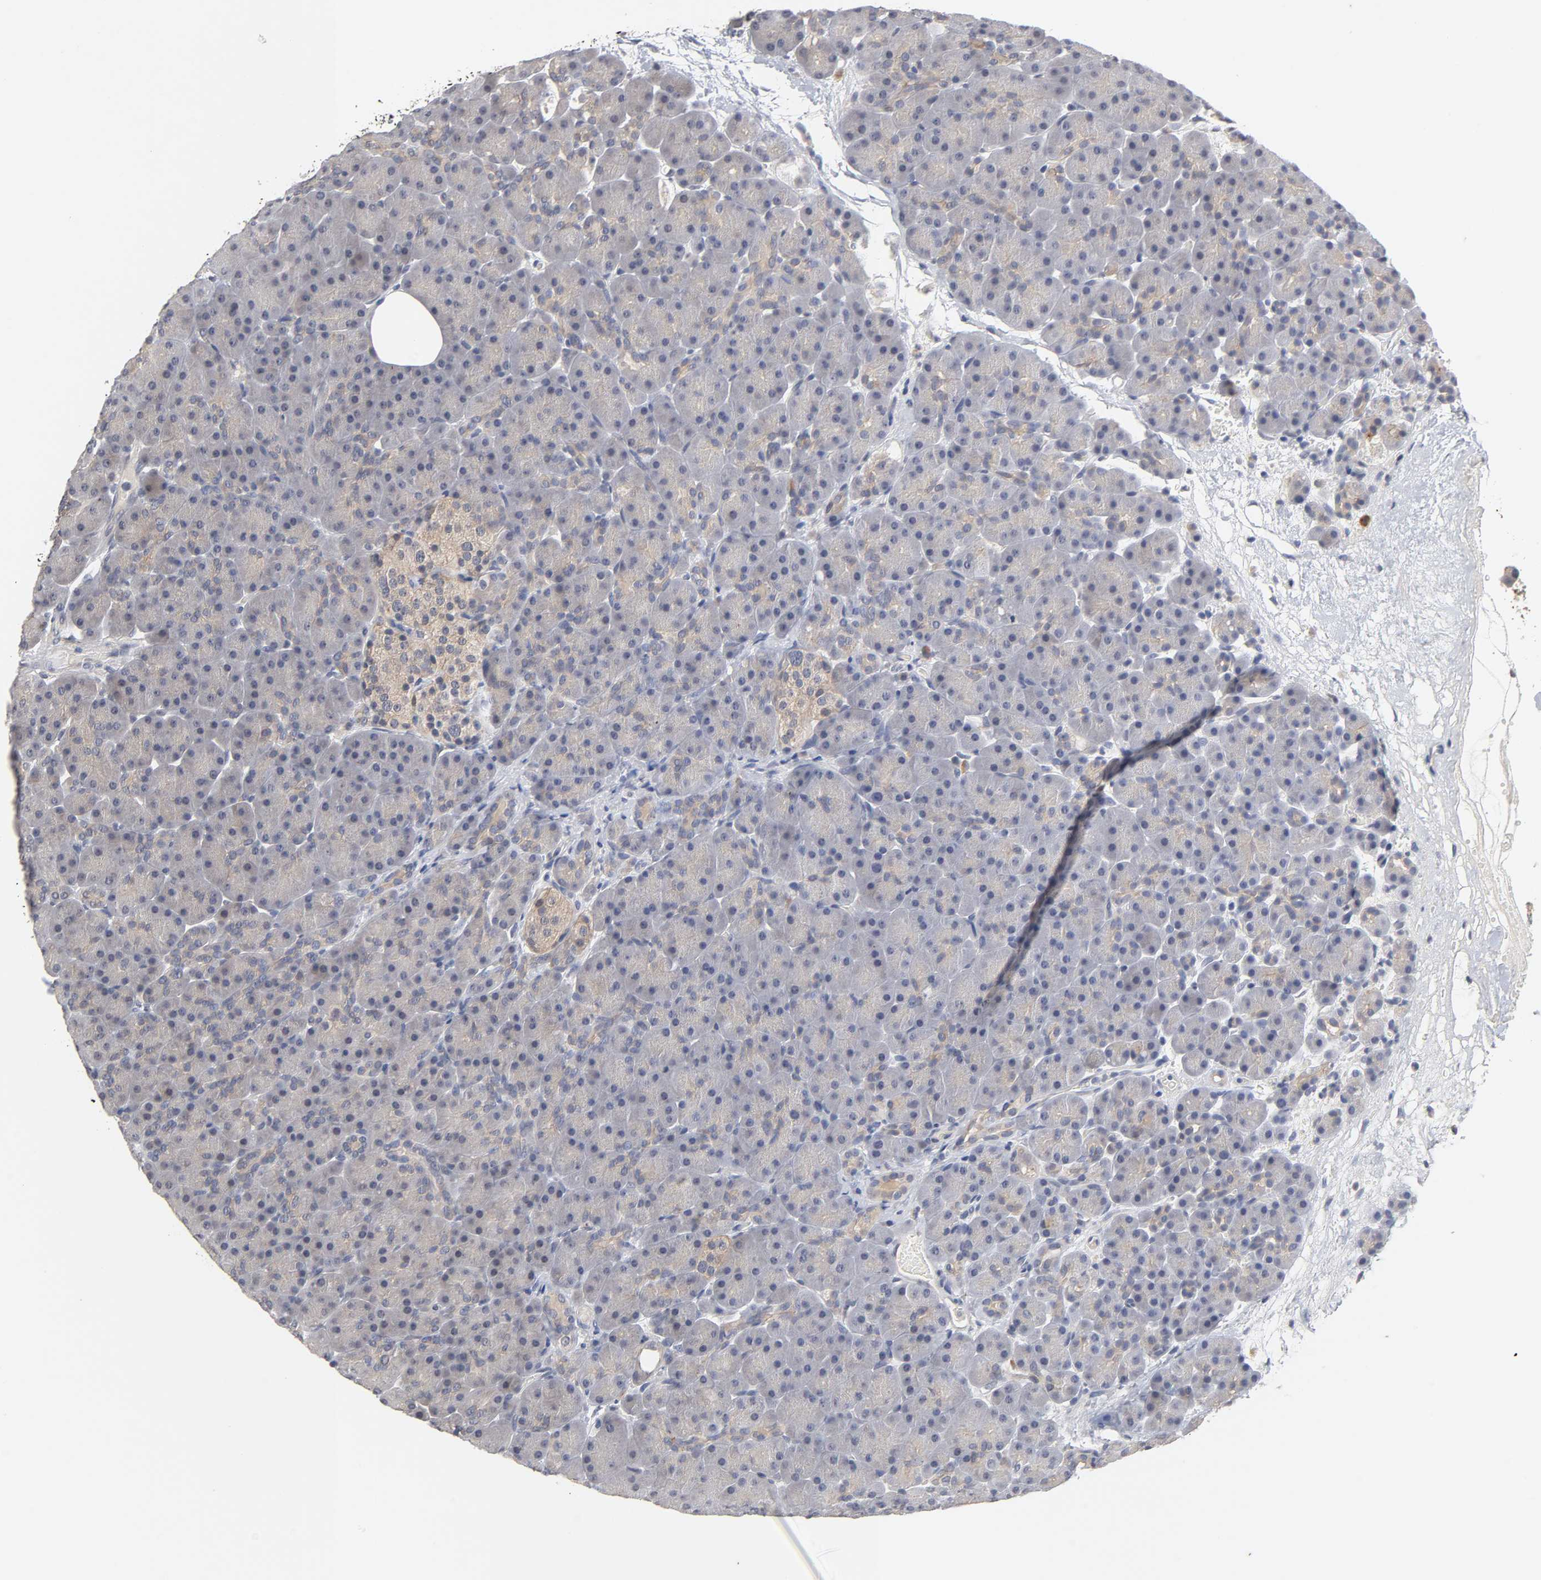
{"staining": {"intensity": "weak", "quantity": "25%-75%", "location": "cytoplasmic/membranous"}, "tissue": "pancreas", "cell_type": "Exocrine glandular cells", "image_type": "normal", "snomed": [{"axis": "morphology", "description": "Normal tissue, NOS"}, {"axis": "topography", "description": "Pancreas"}], "caption": "Pancreas stained with DAB (3,3'-diaminobenzidine) immunohistochemistry (IHC) shows low levels of weak cytoplasmic/membranous positivity in about 25%-75% of exocrine glandular cells.", "gene": "CXADR", "patient": {"sex": "male", "age": 66}}